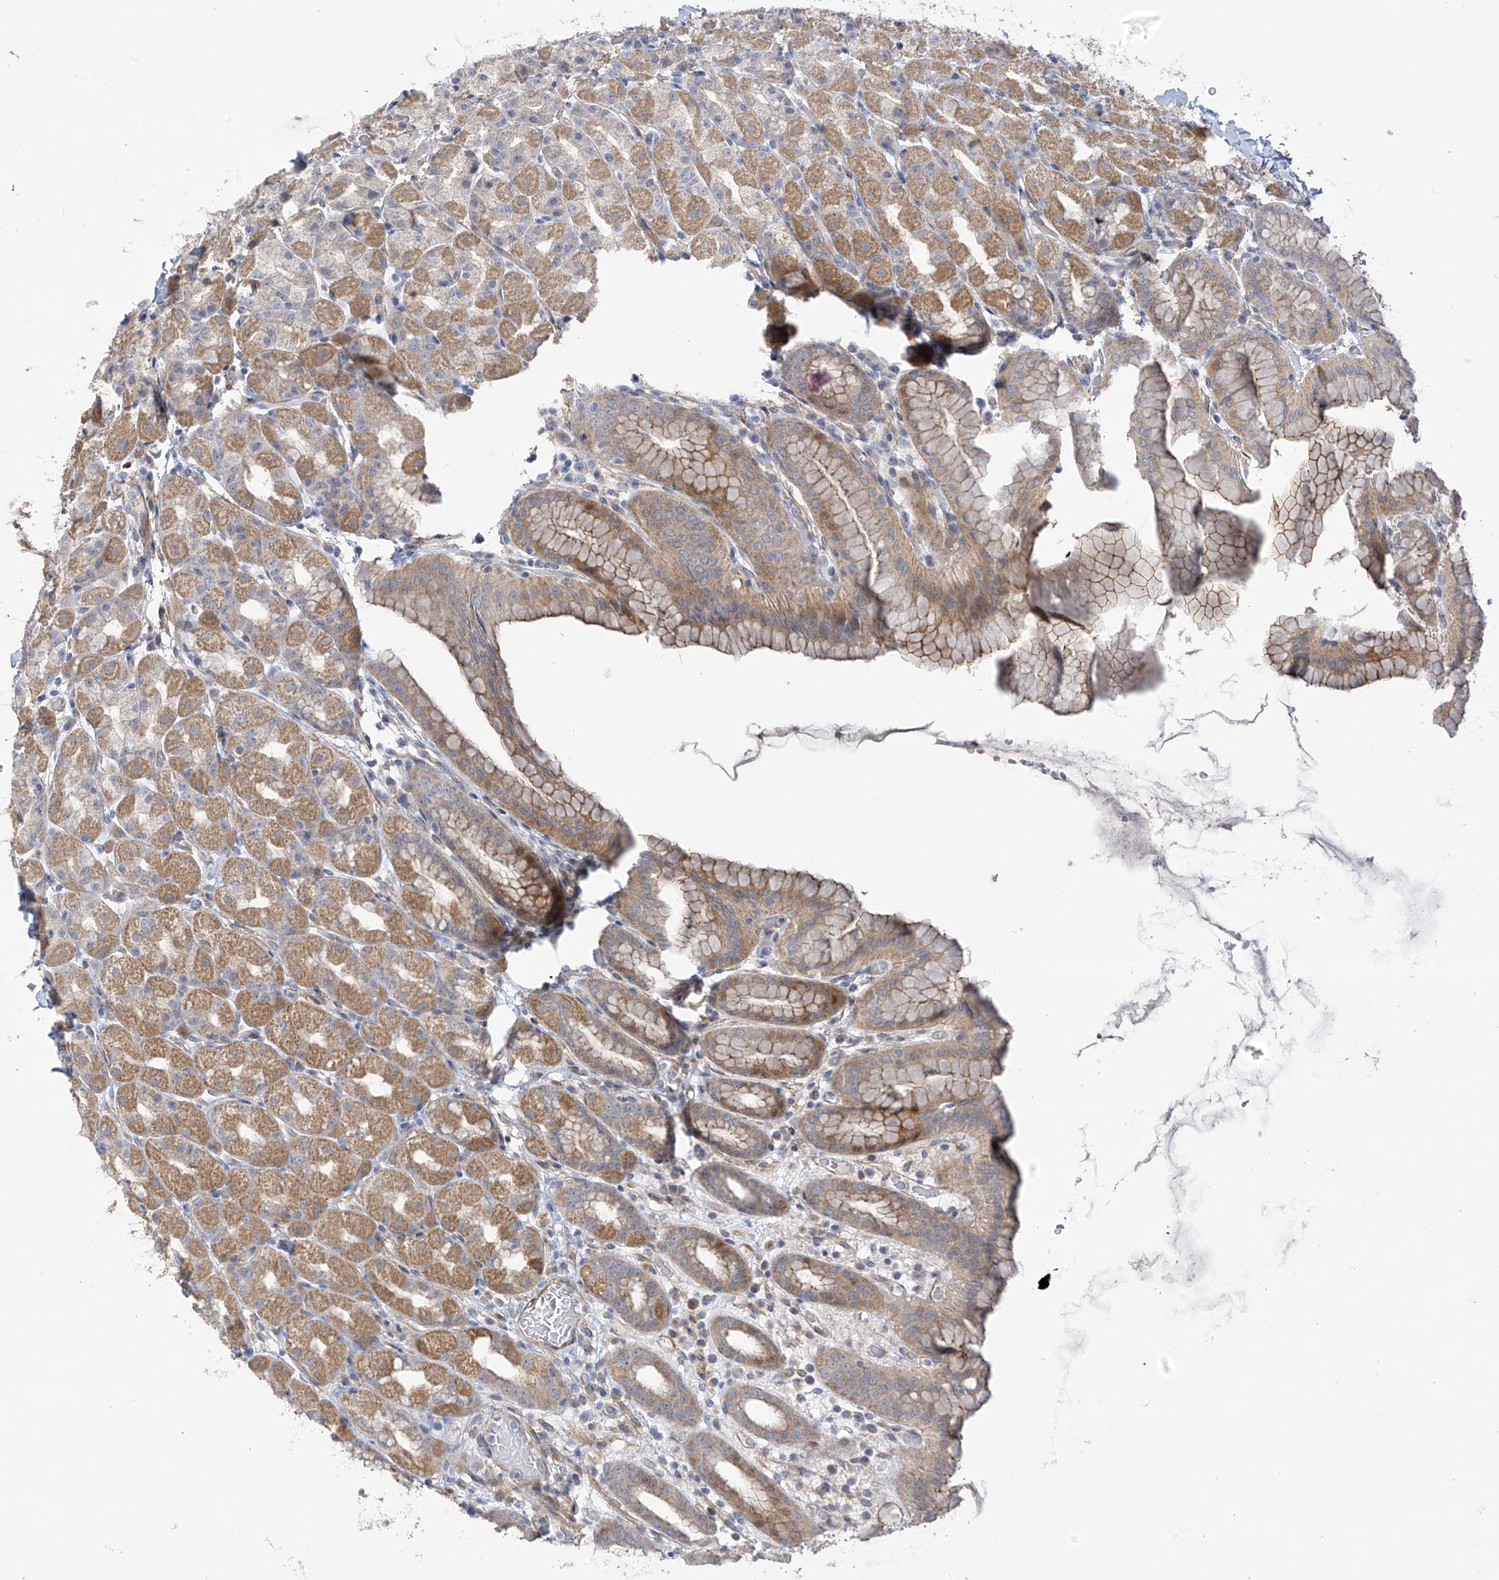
{"staining": {"intensity": "moderate", "quantity": ">75%", "location": "cytoplasmic/membranous"}, "tissue": "stomach", "cell_type": "Glandular cells", "image_type": "normal", "snomed": [{"axis": "morphology", "description": "Normal tissue, NOS"}, {"axis": "topography", "description": "Stomach, upper"}], "caption": "Glandular cells demonstrate medium levels of moderate cytoplasmic/membranous staining in about >75% of cells in benign stomach. The staining is performed using DAB (3,3'-diaminobenzidine) brown chromogen to label protein expression. The nuclei are counter-stained blue using hematoxylin.", "gene": "ZNF641", "patient": {"sex": "male", "age": 68}}